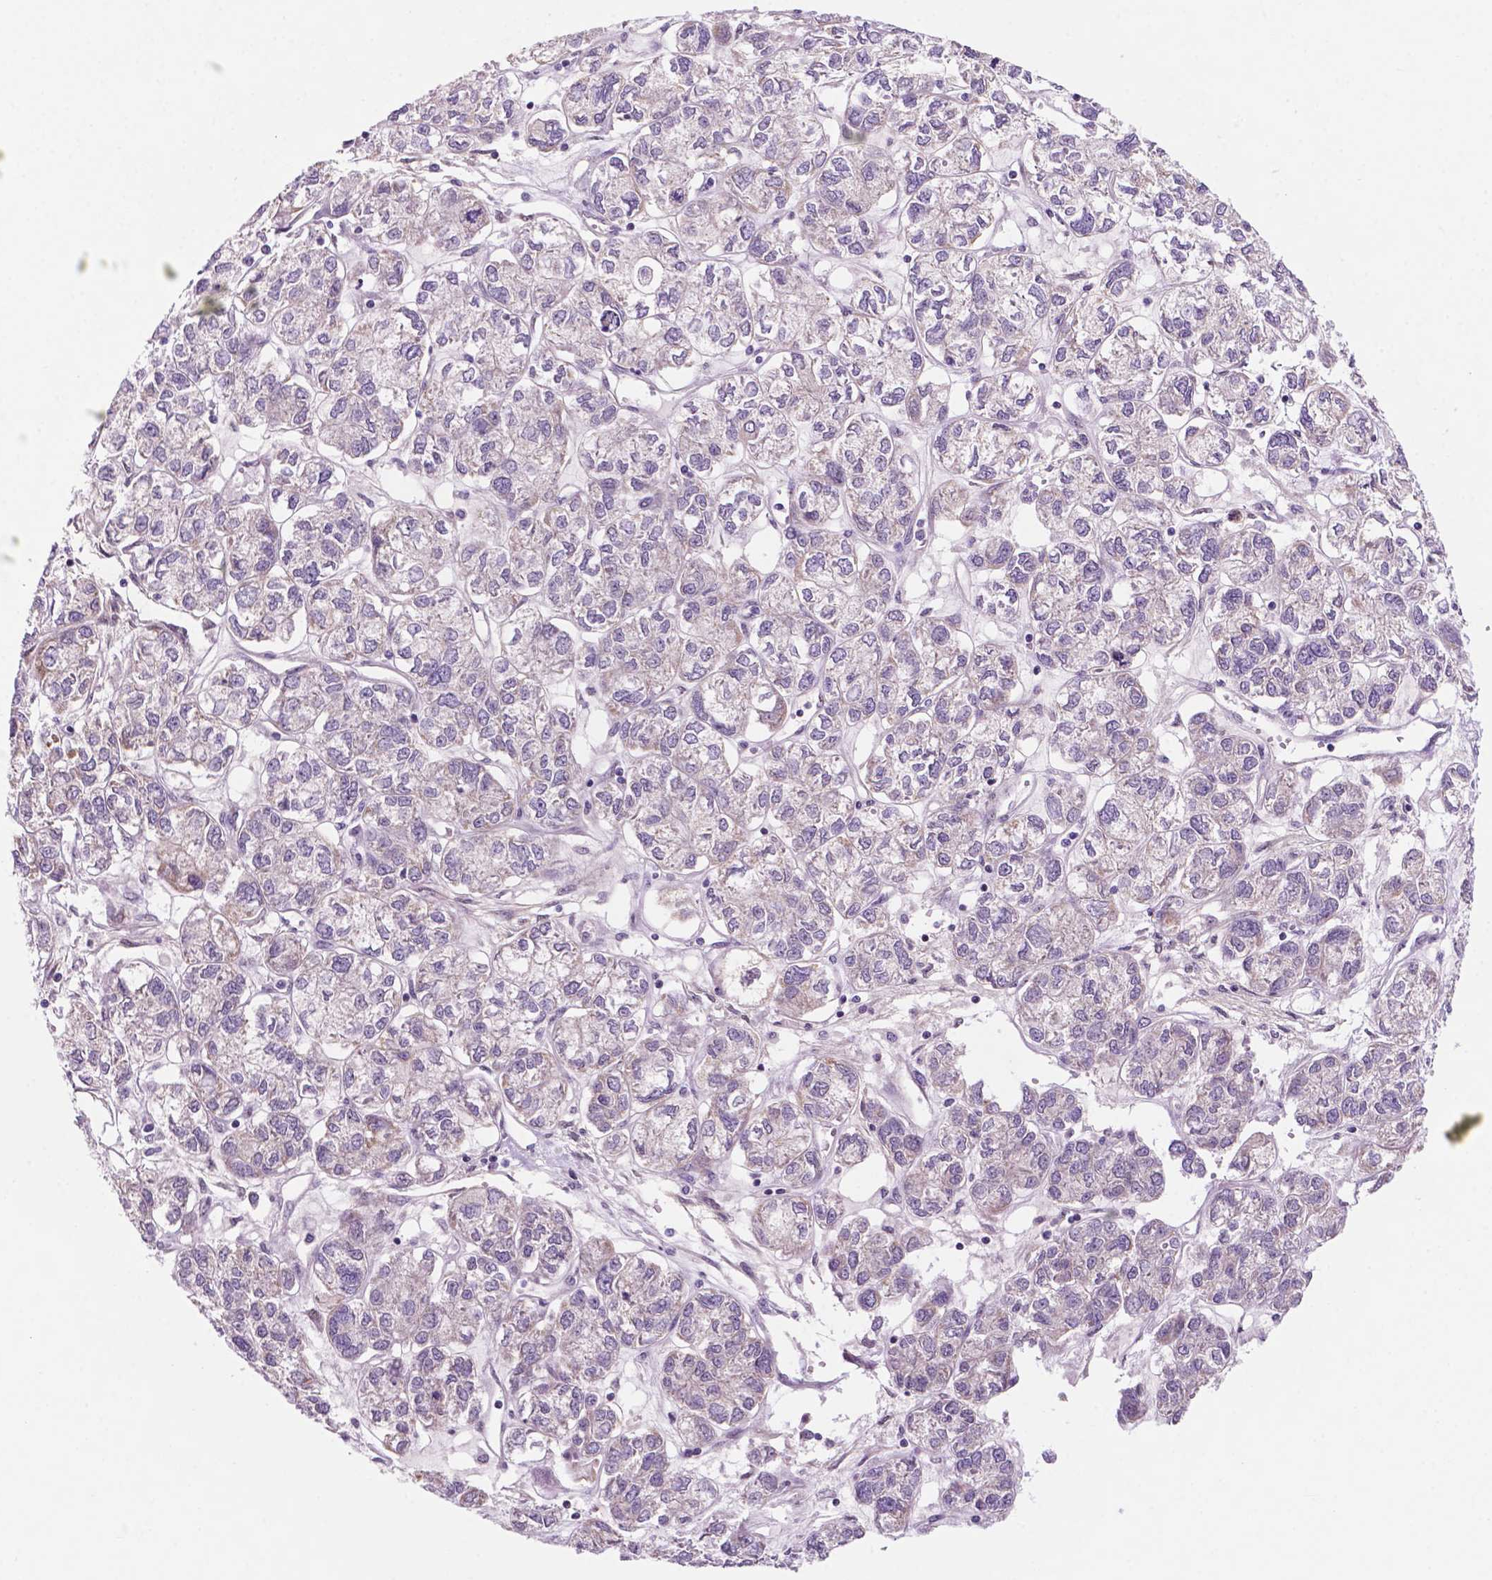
{"staining": {"intensity": "negative", "quantity": "none", "location": "none"}, "tissue": "ovarian cancer", "cell_type": "Tumor cells", "image_type": "cancer", "snomed": [{"axis": "morphology", "description": "Carcinoma, endometroid"}, {"axis": "topography", "description": "Ovary"}], "caption": "Ovarian cancer (endometroid carcinoma) was stained to show a protein in brown. There is no significant positivity in tumor cells. (Immunohistochemistry, brightfield microscopy, high magnification).", "gene": "C18orf21", "patient": {"sex": "female", "age": 64}}